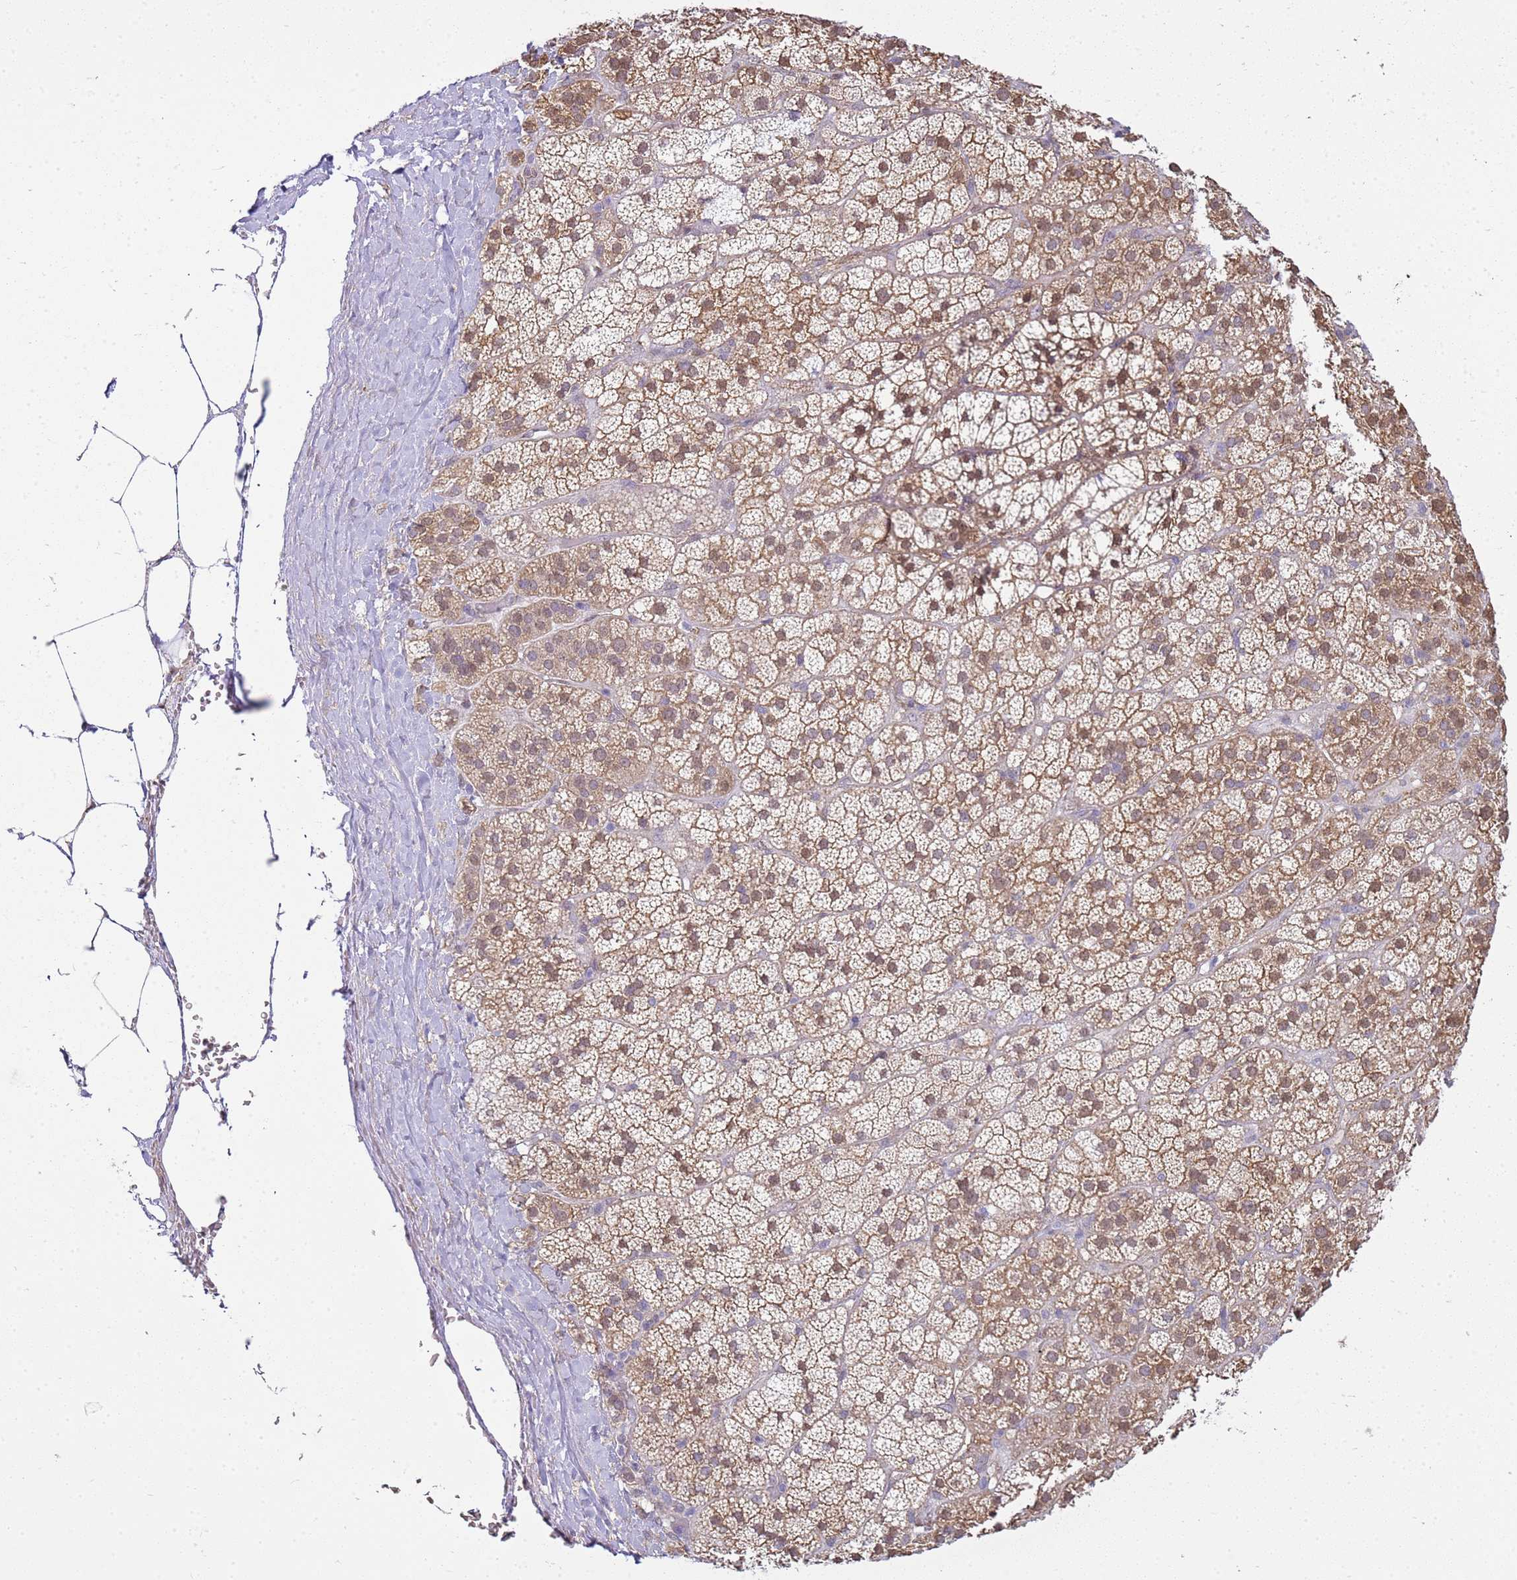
{"staining": {"intensity": "moderate", "quantity": ">75%", "location": "cytoplasmic/membranous"}, "tissue": "adrenal gland", "cell_type": "Glandular cells", "image_type": "normal", "snomed": [{"axis": "morphology", "description": "Normal tissue, NOS"}, {"axis": "topography", "description": "Adrenal gland"}], "caption": "Protein expression analysis of unremarkable adrenal gland exhibits moderate cytoplasmic/membranous positivity in about >75% of glandular cells.", "gene": "YWHAE", "patient": {"sex": "female", "age": 70}}